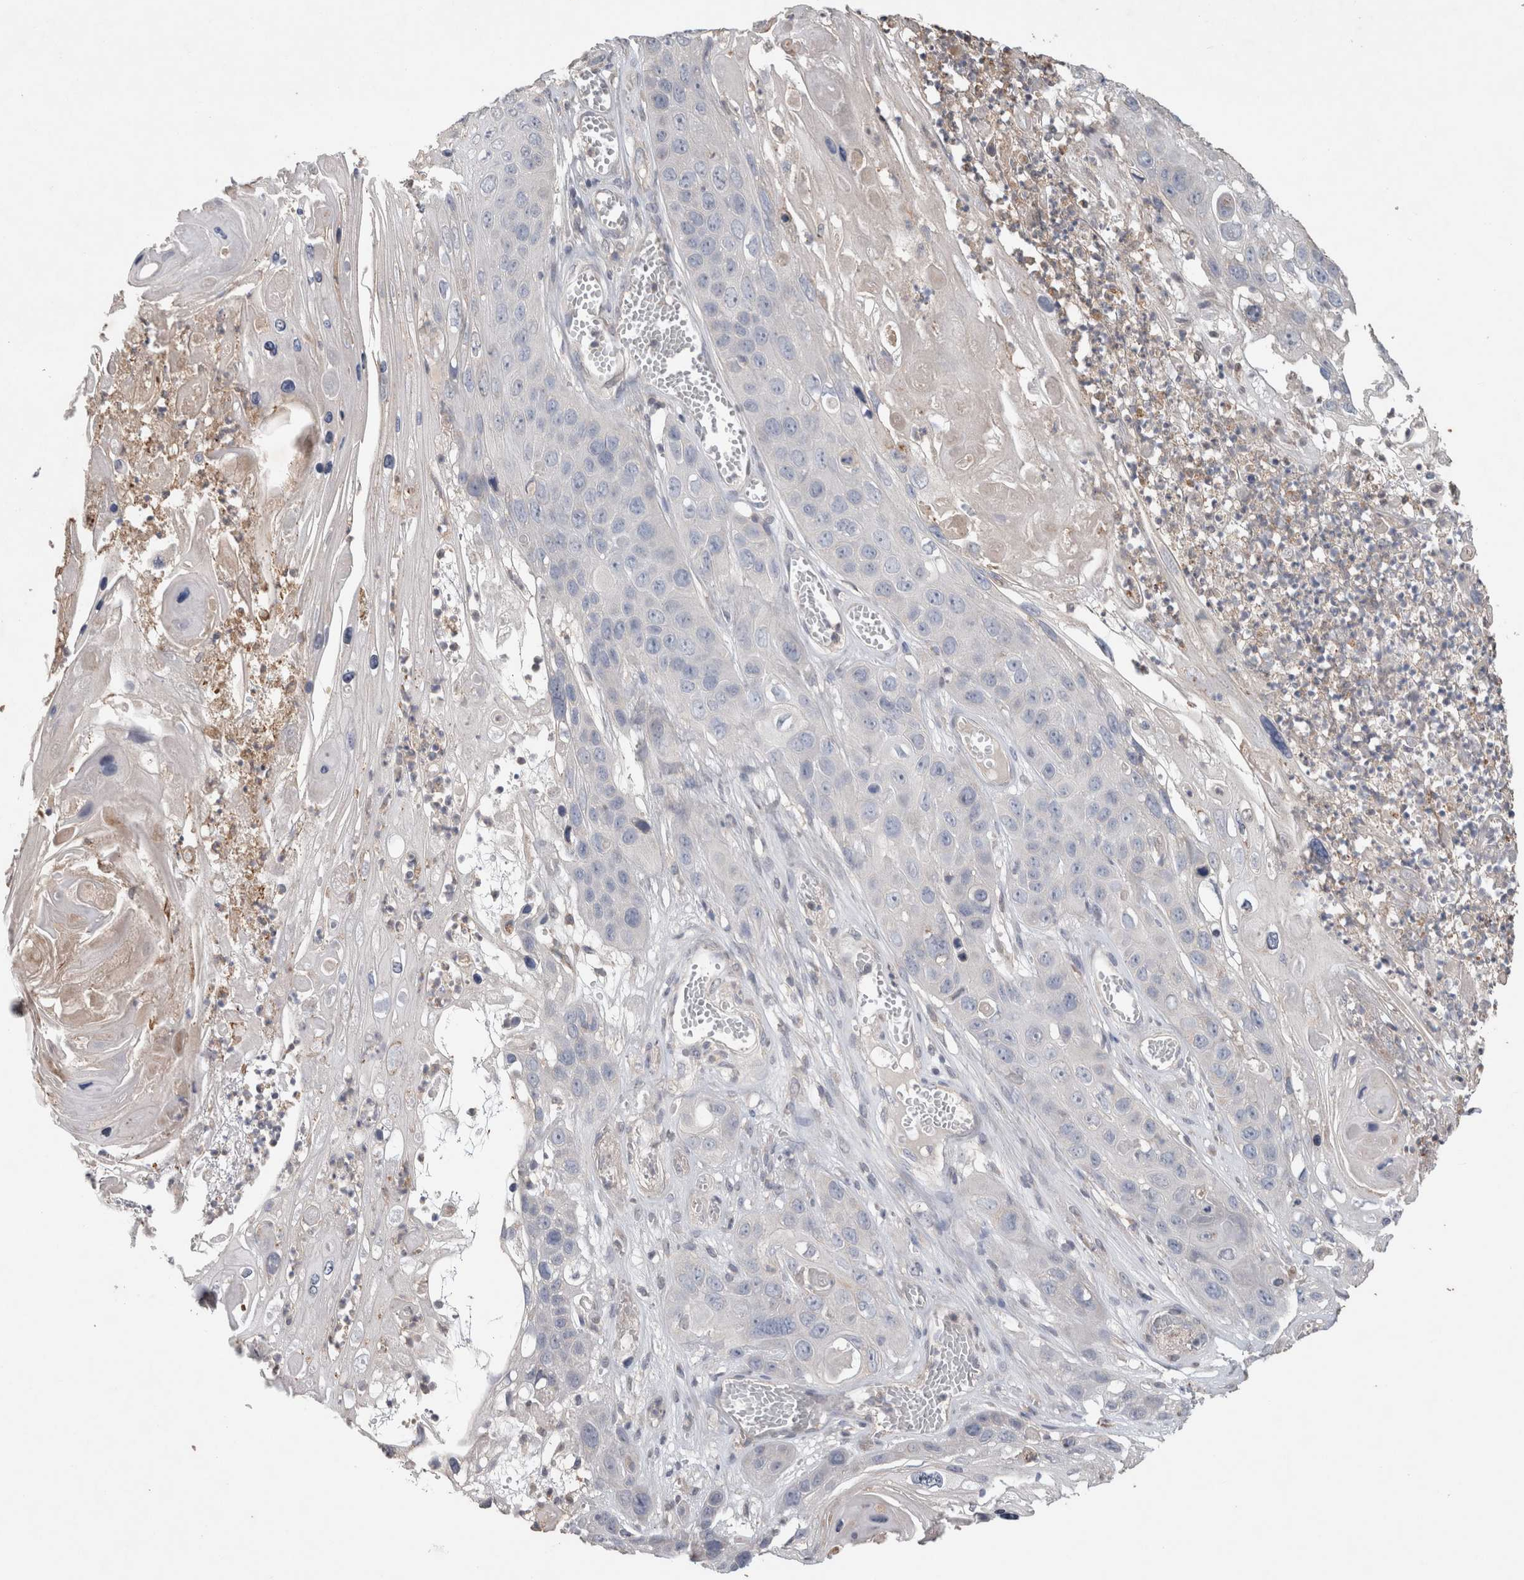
{"staining": {"intensity": "negative", "quantity": "none", "location": "none"}, "tissue": "skin cancer", "cell_type": "Tumor cells", "image_type": "cancer", "snomed": [{"axis": "morphology", "description": "Squamous cell carcinoma, NOS"}, {"axis": "topography", "description": "Skin"}], "caption": "Immunohistochemical staining of skin cancer (squamous cell carcinoma) reveals no significant positivity in tumor cells.", "gene": "TRIM5", "patient": {"sex": "male", "age": 55}}